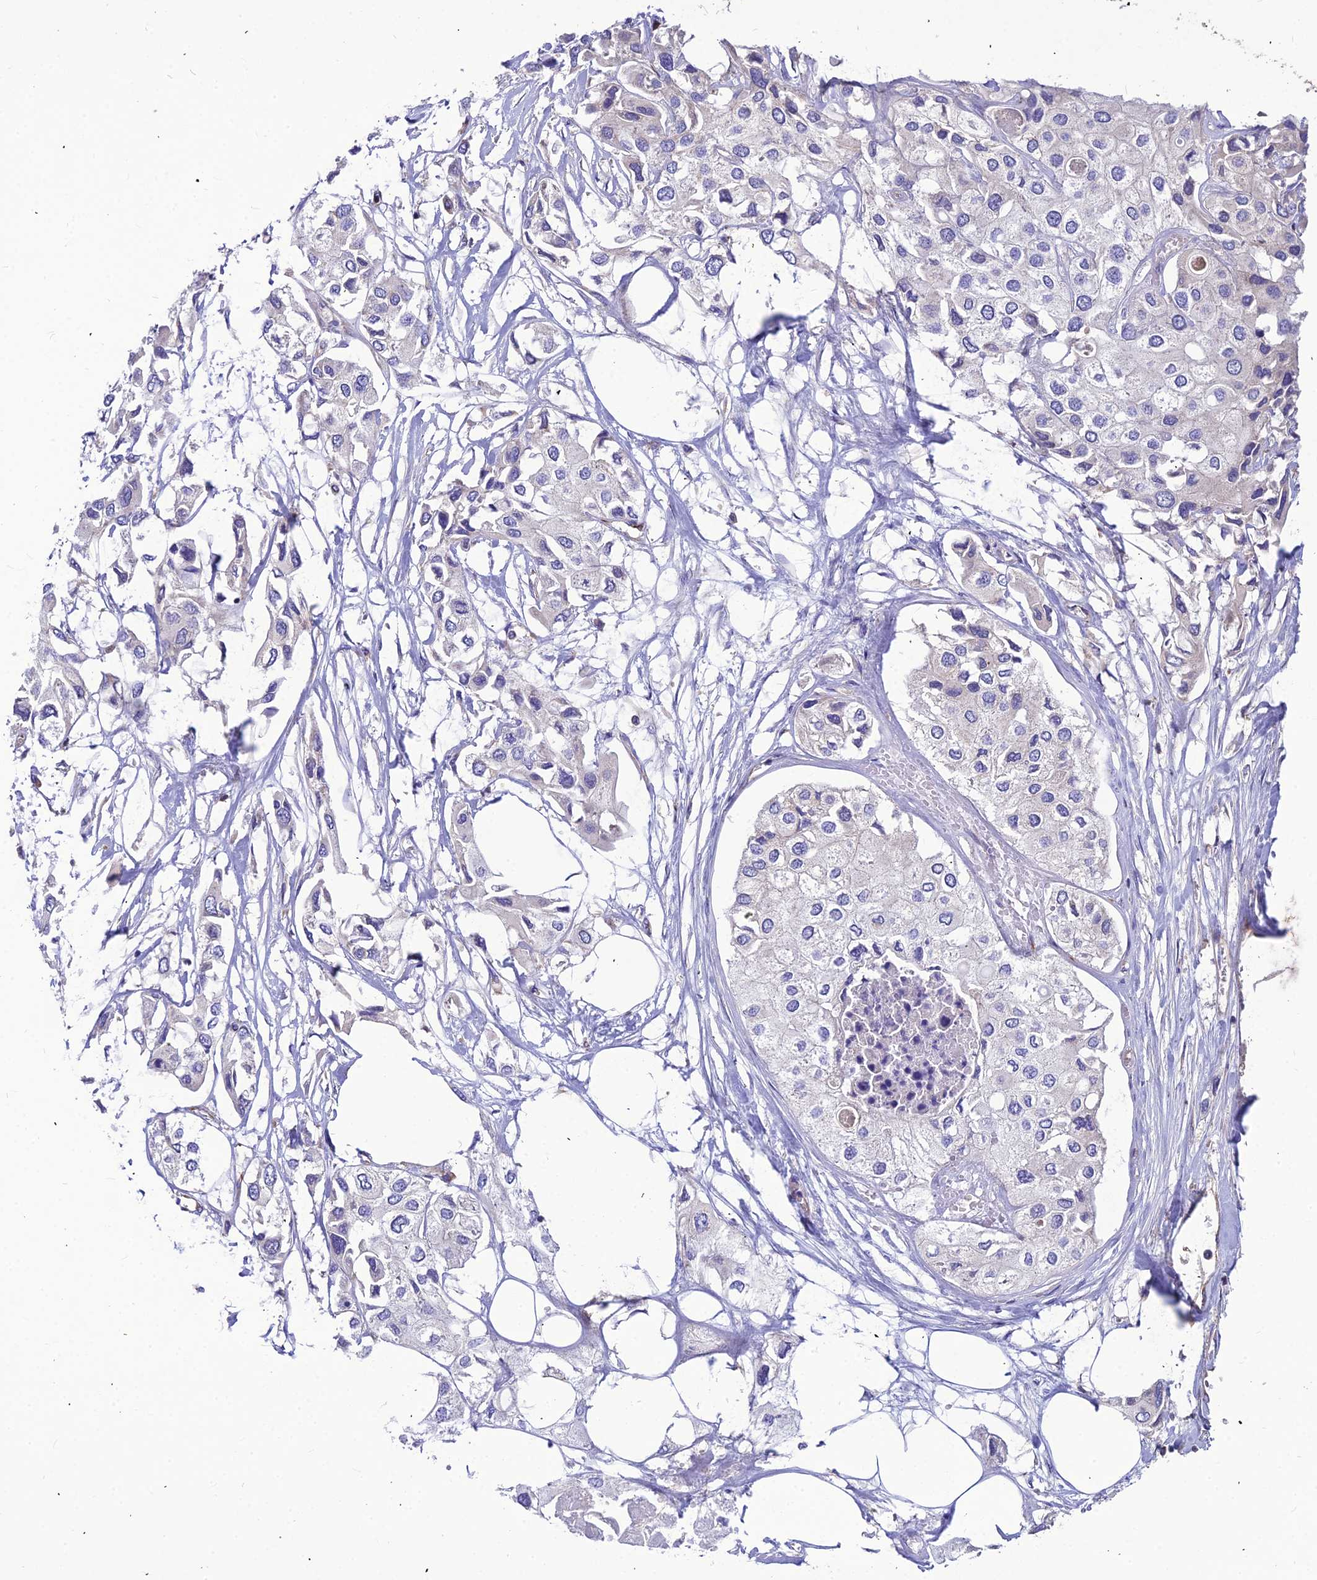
{"staining": {"intensity": "negative", "quantity": "none", "location": "none"}, "tissue": "urothelial cancer", "cell_type": "Tumor cells", "image_type": "cancer", "snomed": [{"axis": "morphology", "description": "Urothelial carcinoma, High grade"}, {"axis": "topography", "description": "Urinary bladder"}], "caption": "IHC photomicrograph of neoplastic tissue: human high-grade urothelial carcinoma stained with DAB reveals no significant protein expression in tumor cells.", "gene": "ASPHD1", "patient": {"sex": "male", "age": 64}}